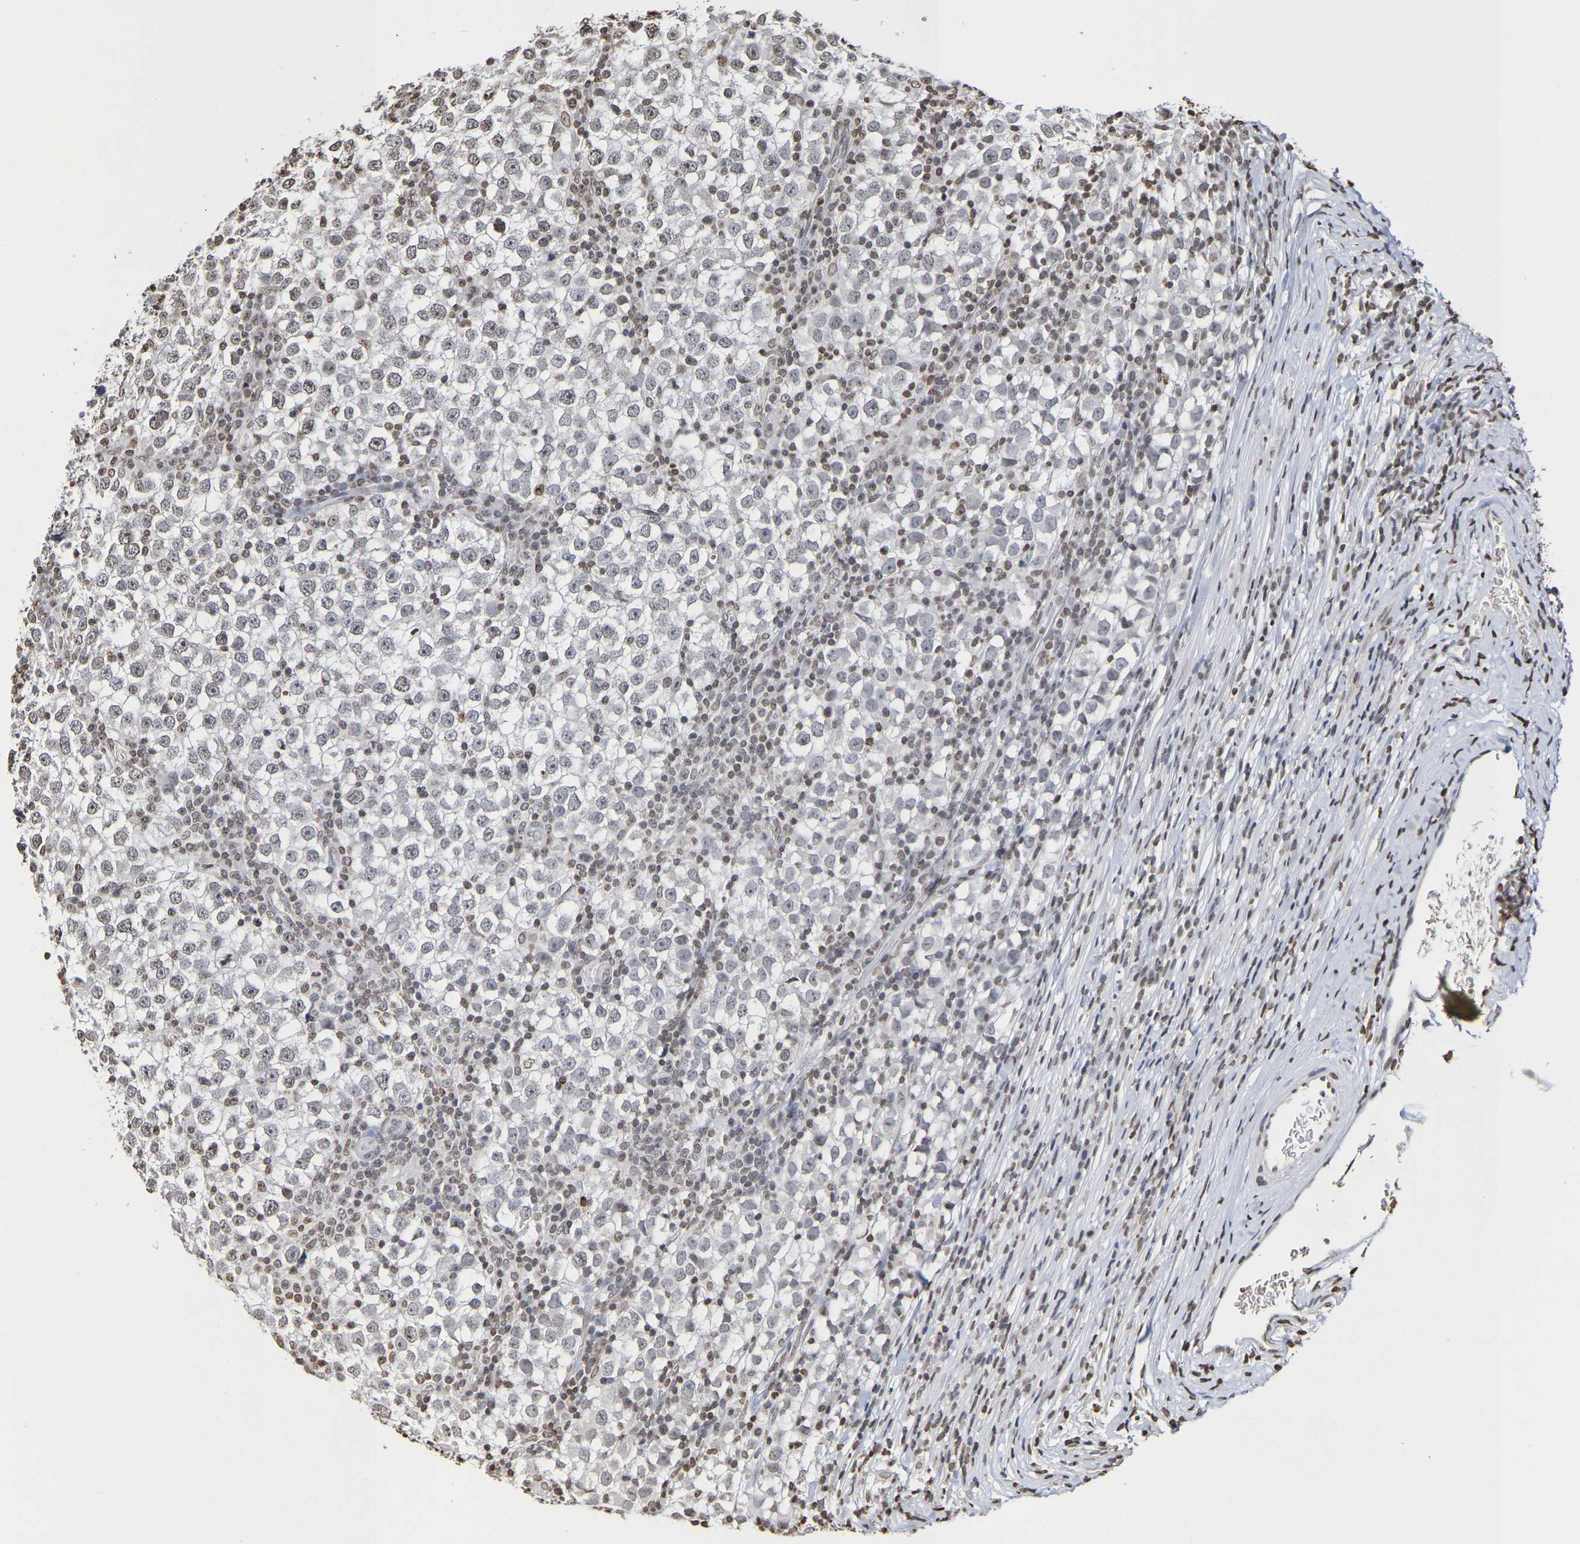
{"staining": {"intensity": "weak", "quantity": "25%-75%", "location": "nuclear"}, "tissue": "testis cancer", "cell_type": "Tumor cells", "image_type": "cancer", "snomed": [{"axis": "morphology", "description": "Seminoma, NOS"}, {"axis": "topography", "description": "Testis"}], "caption": "Immunohistochemistry (DAB (3,3'-diaminobenzidine)) staining of human testis cancer (seminoma) shows weak nuclear protein positivity in about 25%-75% of tumor cells.", "gene": "ATF4", "patient": {"sex": "male", "age": 65}}